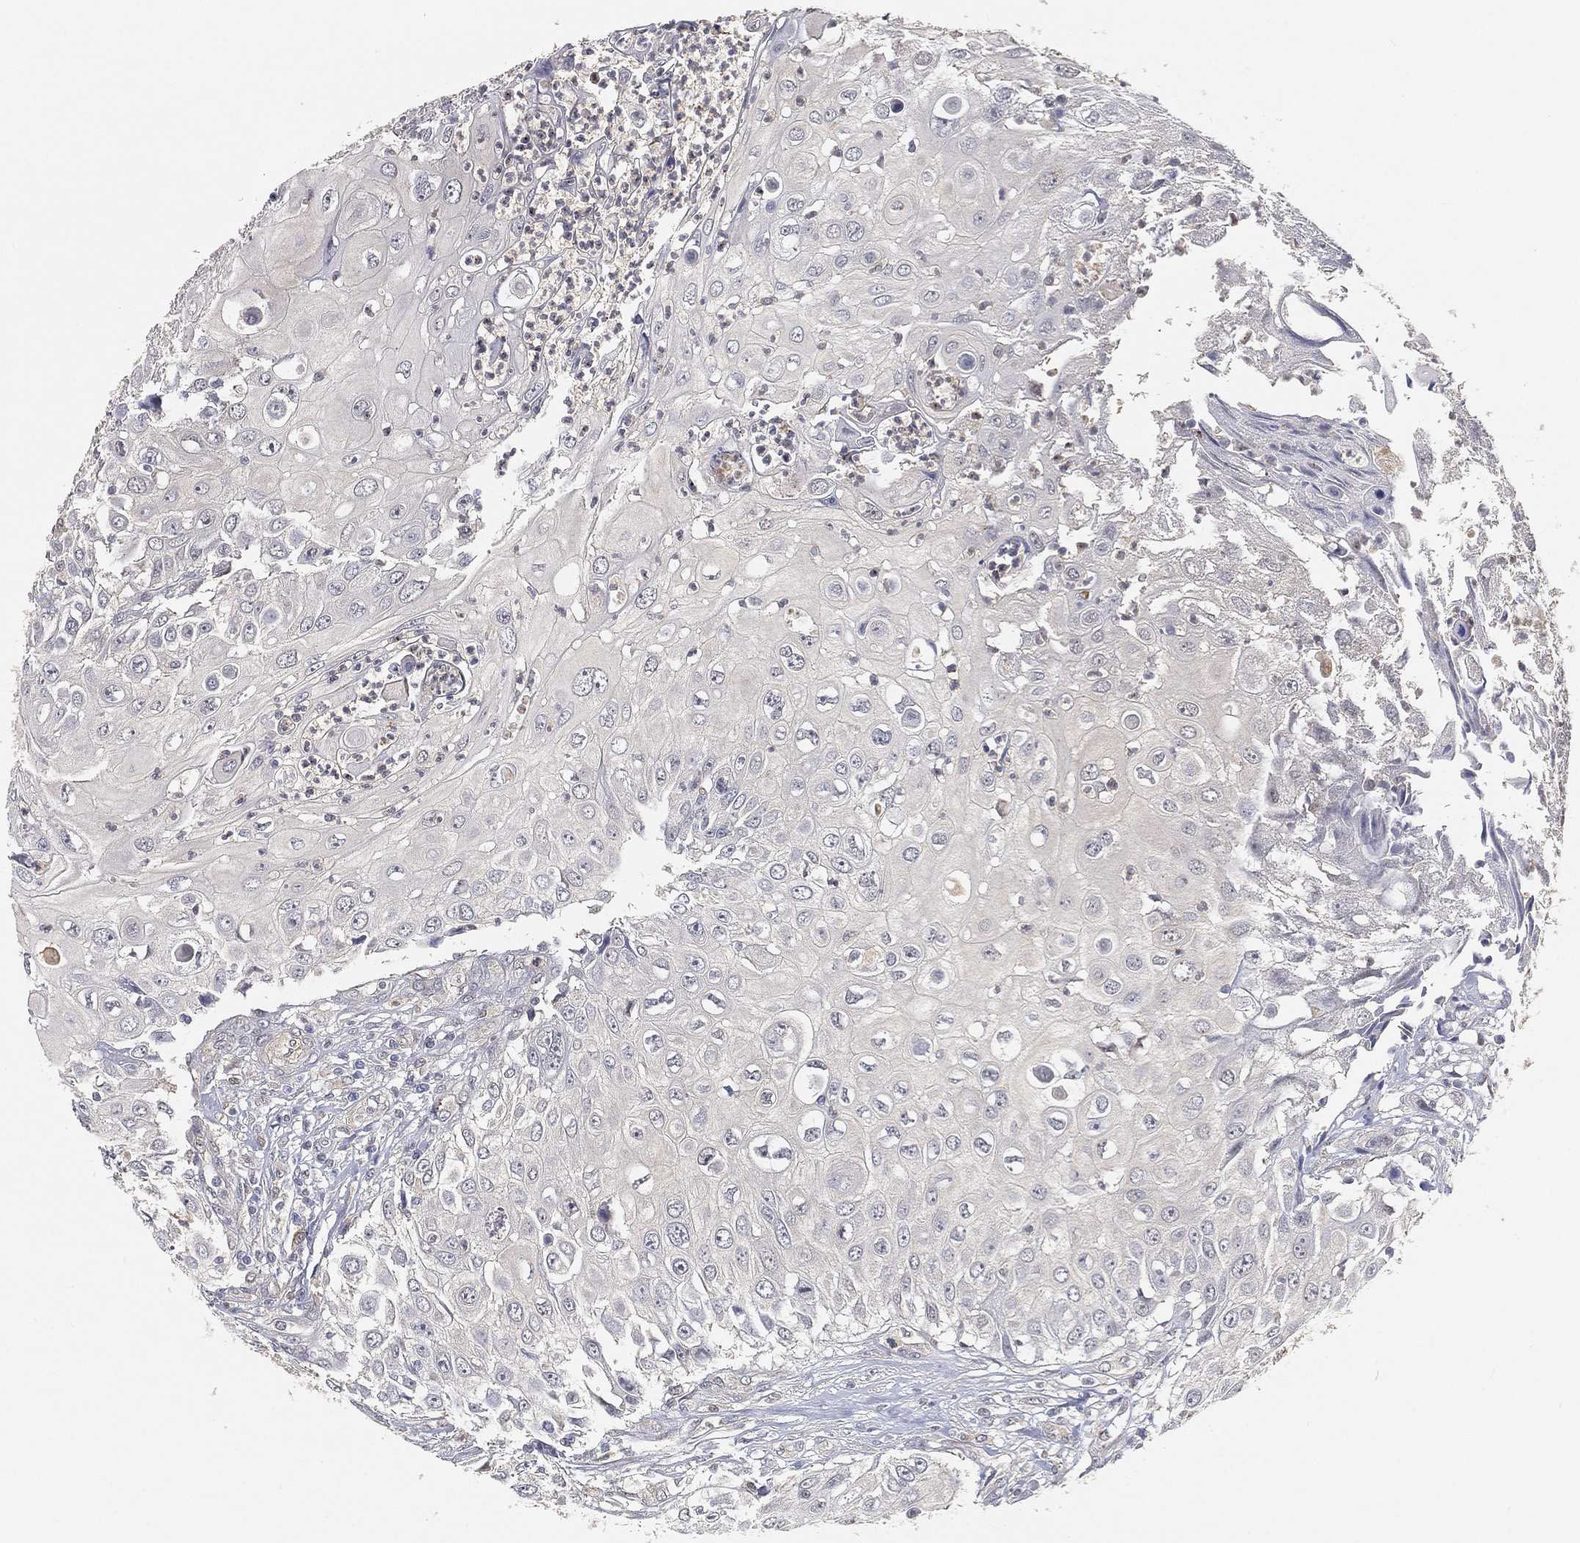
{"staining": {"intensity": "negative", "quantity": "none", "location": "none"}, "tissue": "urothelial cancer", "cell_type": "Tumor cells", "image_type": "cancer", "snomed": [{"axis": "morphology", "description": "Urothelial carcinoma, High grade"}, {"axis": "topography", "description": "Urinary bladder"}], "caption": "Immunohistochemistry of human high-grade urothelial carcinoma exhibits no staining in tumor cells. (DAB immunohistochemistry visualized using brightfield microscopy, high magnification).", "gene": "MAPK1", "patient": {"sex": "female", "age": 79}}